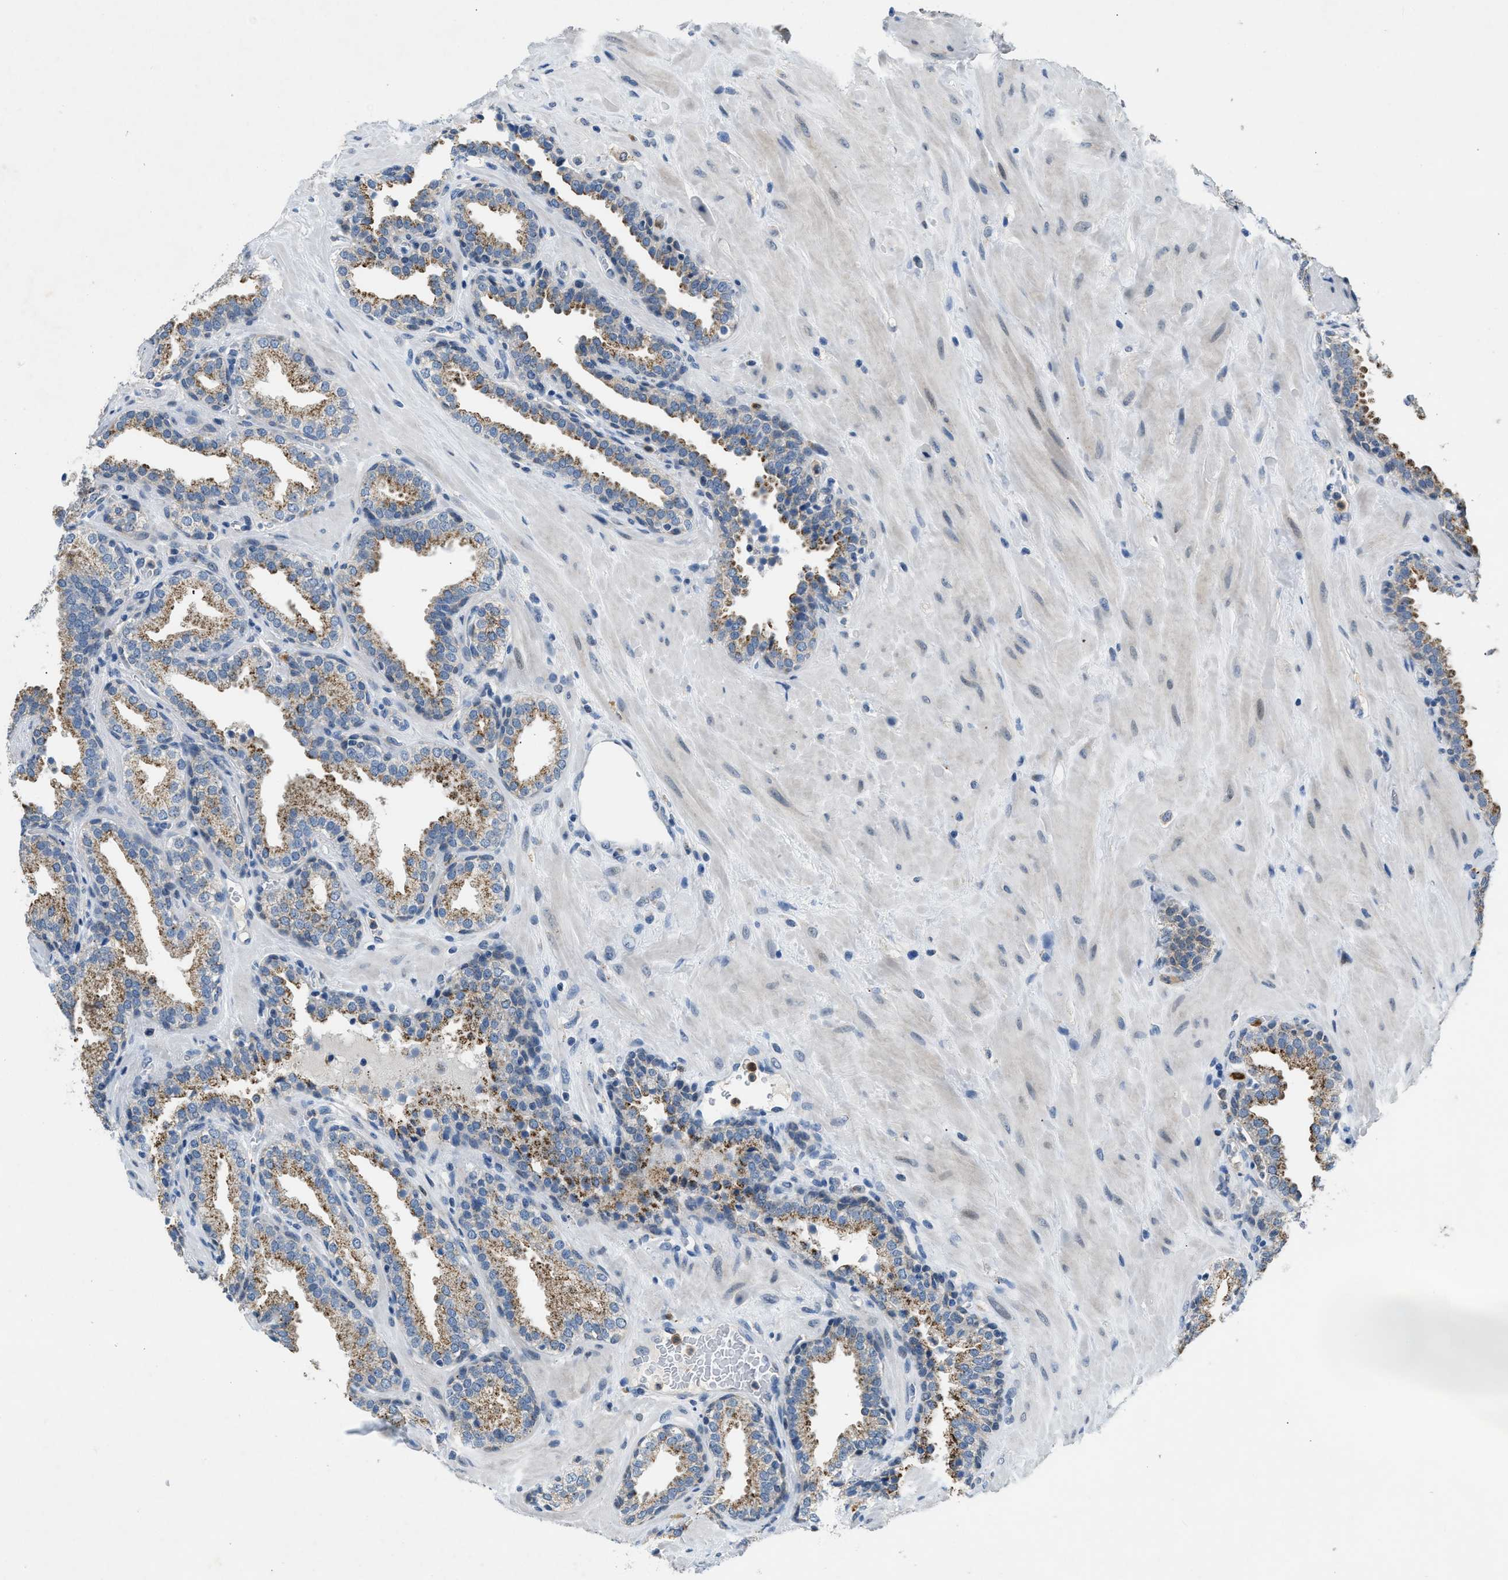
{"staining": {"intensity": "weak", "quantity": ">75%", "location": "cytoplasmic/membranous"}, "tissue": "prostate", "cell_type": "Glandular cells", "image_type": "normal", "snomed": [{"axis": "morphology", "description": "Normal tissue, NOS"}, {"axis": "topography", "description": "Prostate"}], "caption": "Unremarkable prostate demonstrates weak cytoplasmic/membranous positivity in approximately >75% of glandular cells.", "gene": "TOMM34", "patient": {"sex": "male", "age": 51}}